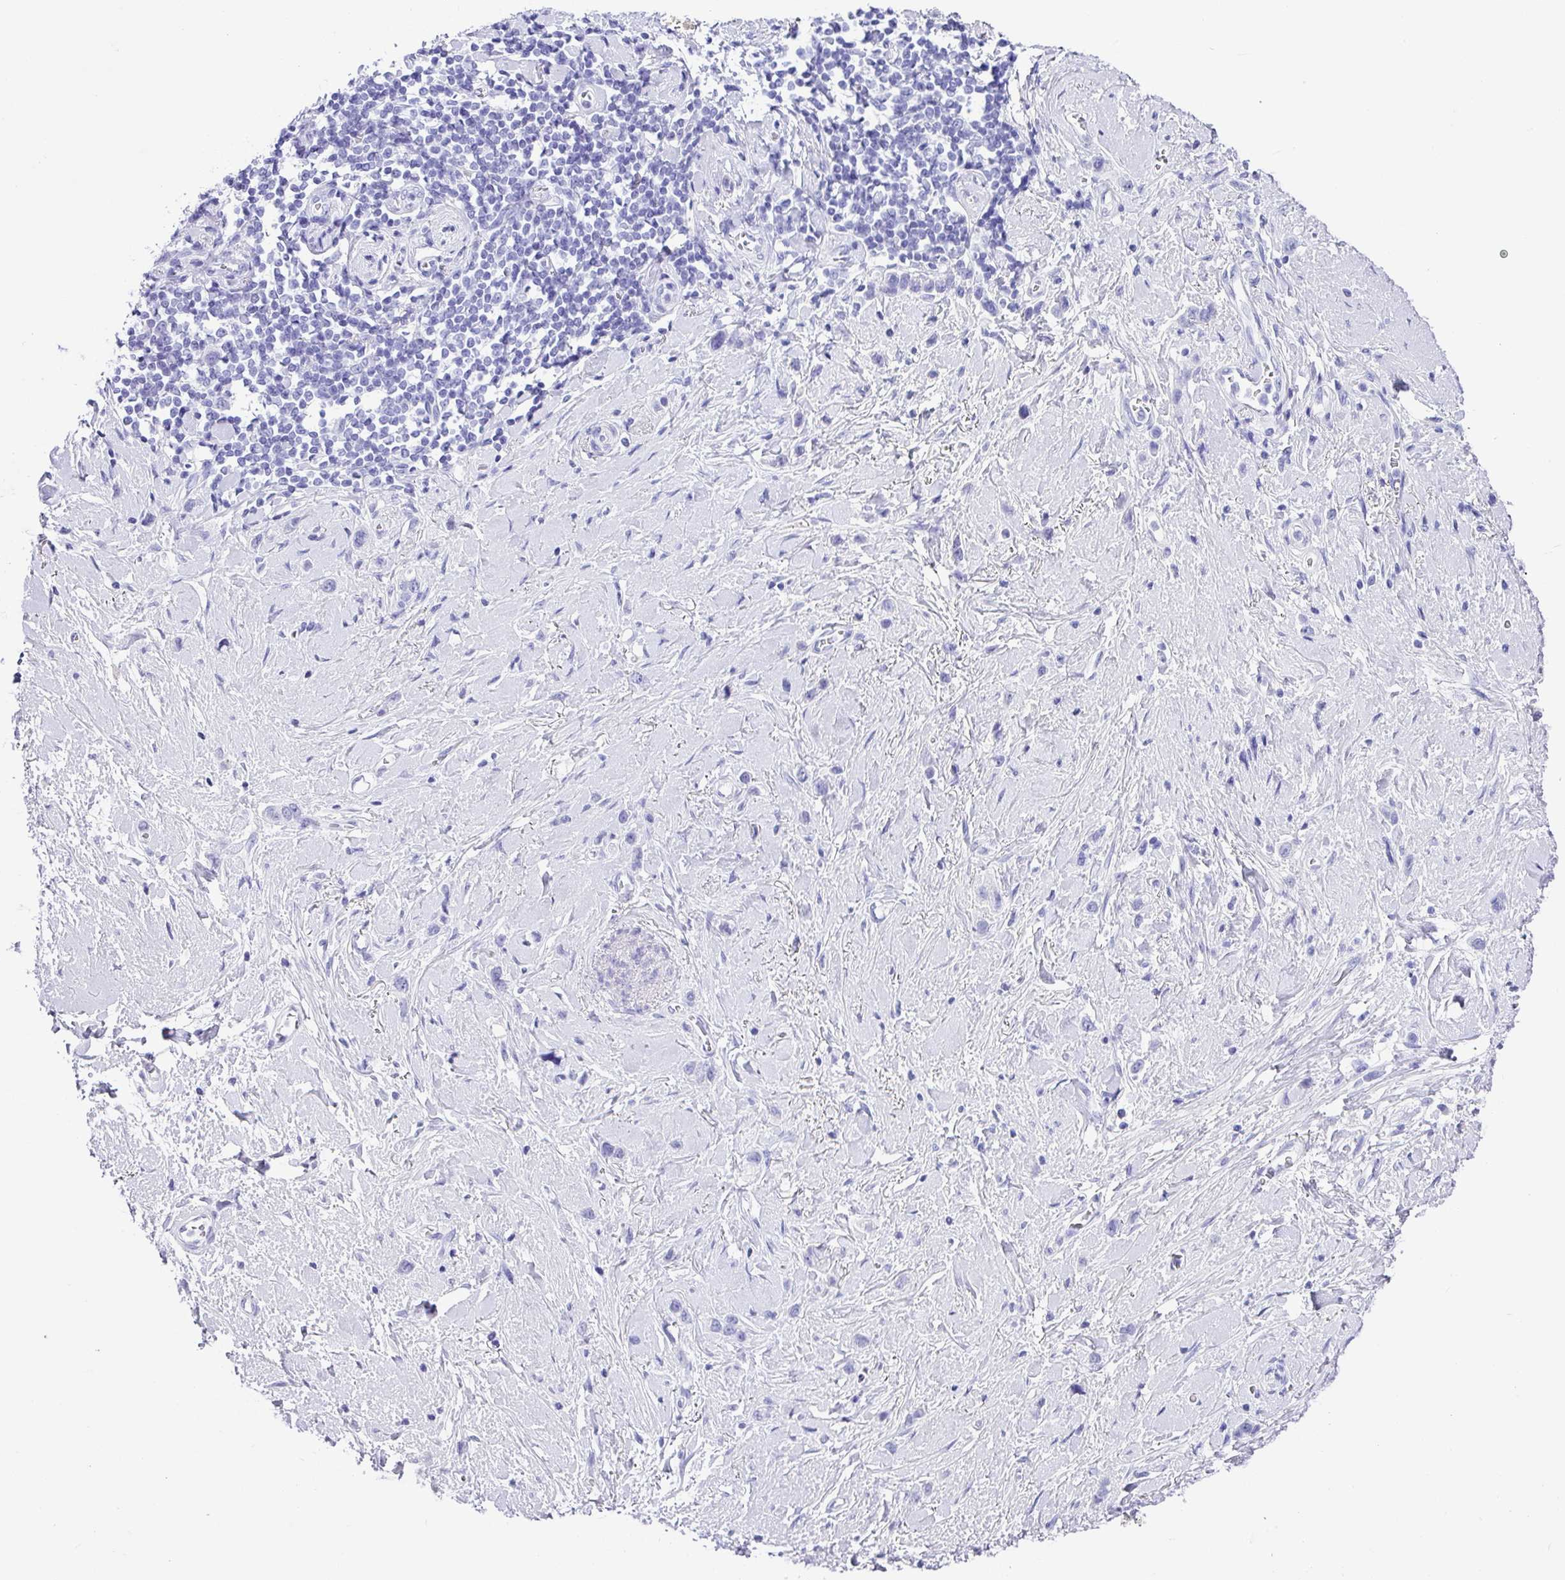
{"staining": {"intensity": "negative", "quantity": "none", "location": "none"}, "tissue": "stomach cancer", "cell_type": "Tumor cells", "image_type": "cancer", "snomed": [{"axis": "morphology", "description": "Adenocarcinoma, NOS"}, {"axis": "topography", "description": "Stomach"}], "caption": "The IHC photomicrograph has no significant positivity in tumor cells of adenocarcinoma (stomach) tissue.", "gene": "ZG16", "patient": {"sex": "female", "age": 65}}